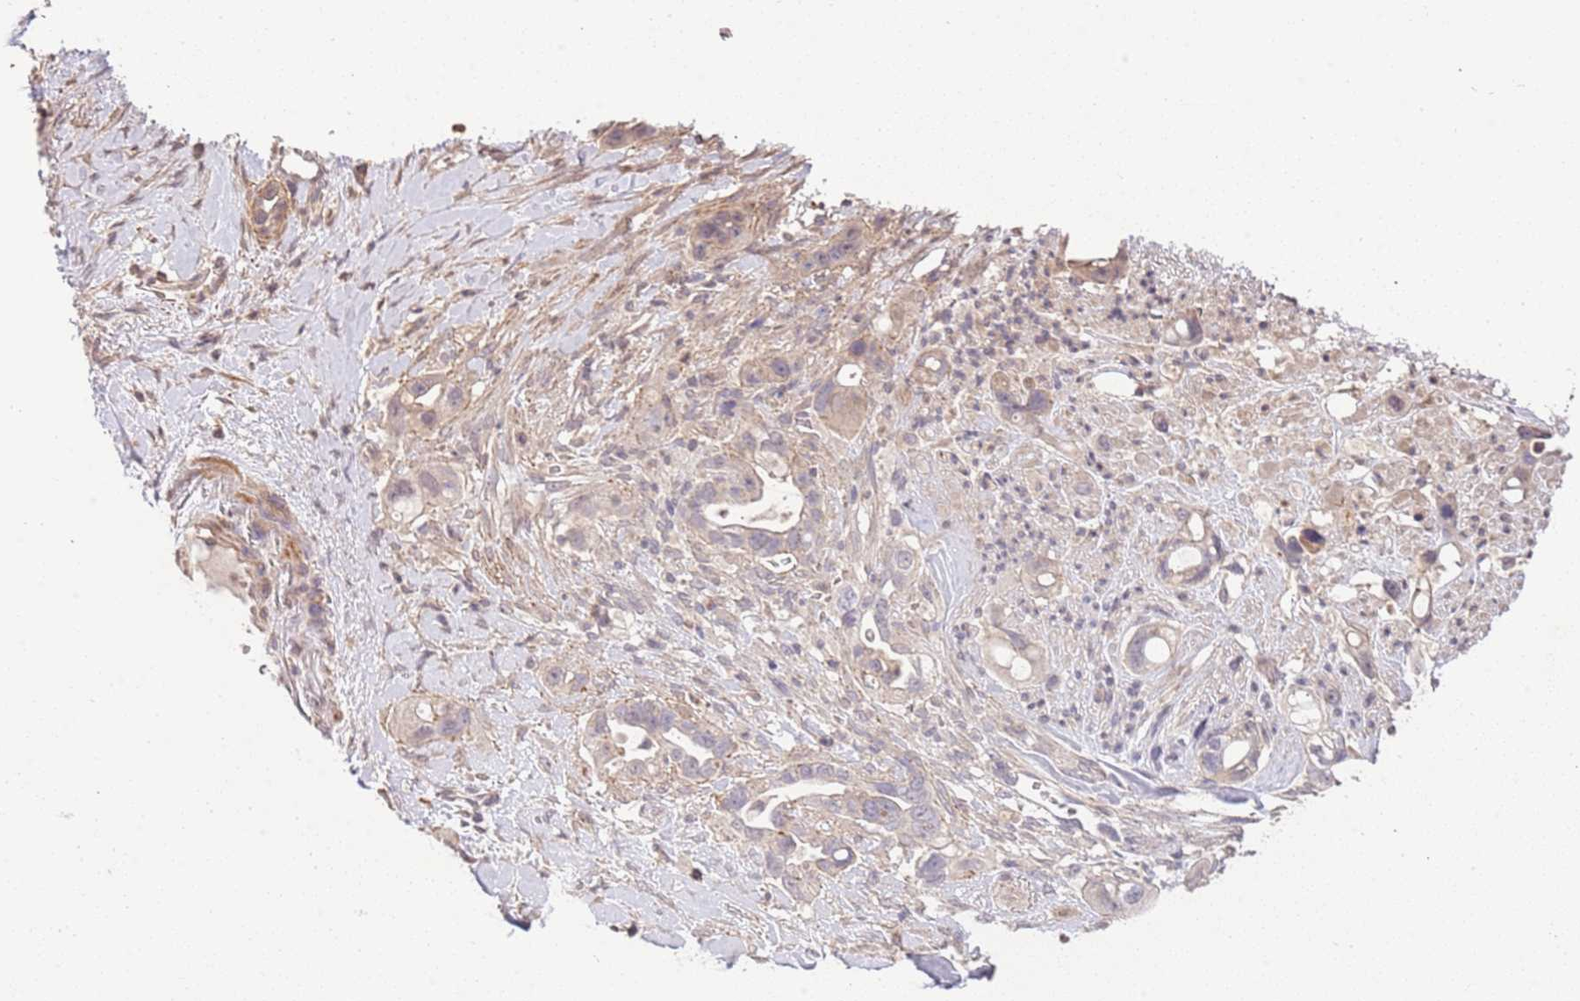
{"staining": {"intensity": "weak", "quantity": "<25%", "location": "cytoplasmic/membranous"}, "tissue": "pancreatic cancer", "cell_type": "Tumor cells", "image_type": "cancer", "snomed": [{"axis": "morphology", "description": "Adenocarcinoma, NOS"}, {"axis": "topography", "description": "Pancreas"}], "caption": "A high-resolution histopathology image shows immunohistochemistry staining of adenocarcinoma (pancreatic), which reveals no significant staining in tumor cells.", "gene": "SLC16A4", "patient": {"sex": "male", "age": 44}}